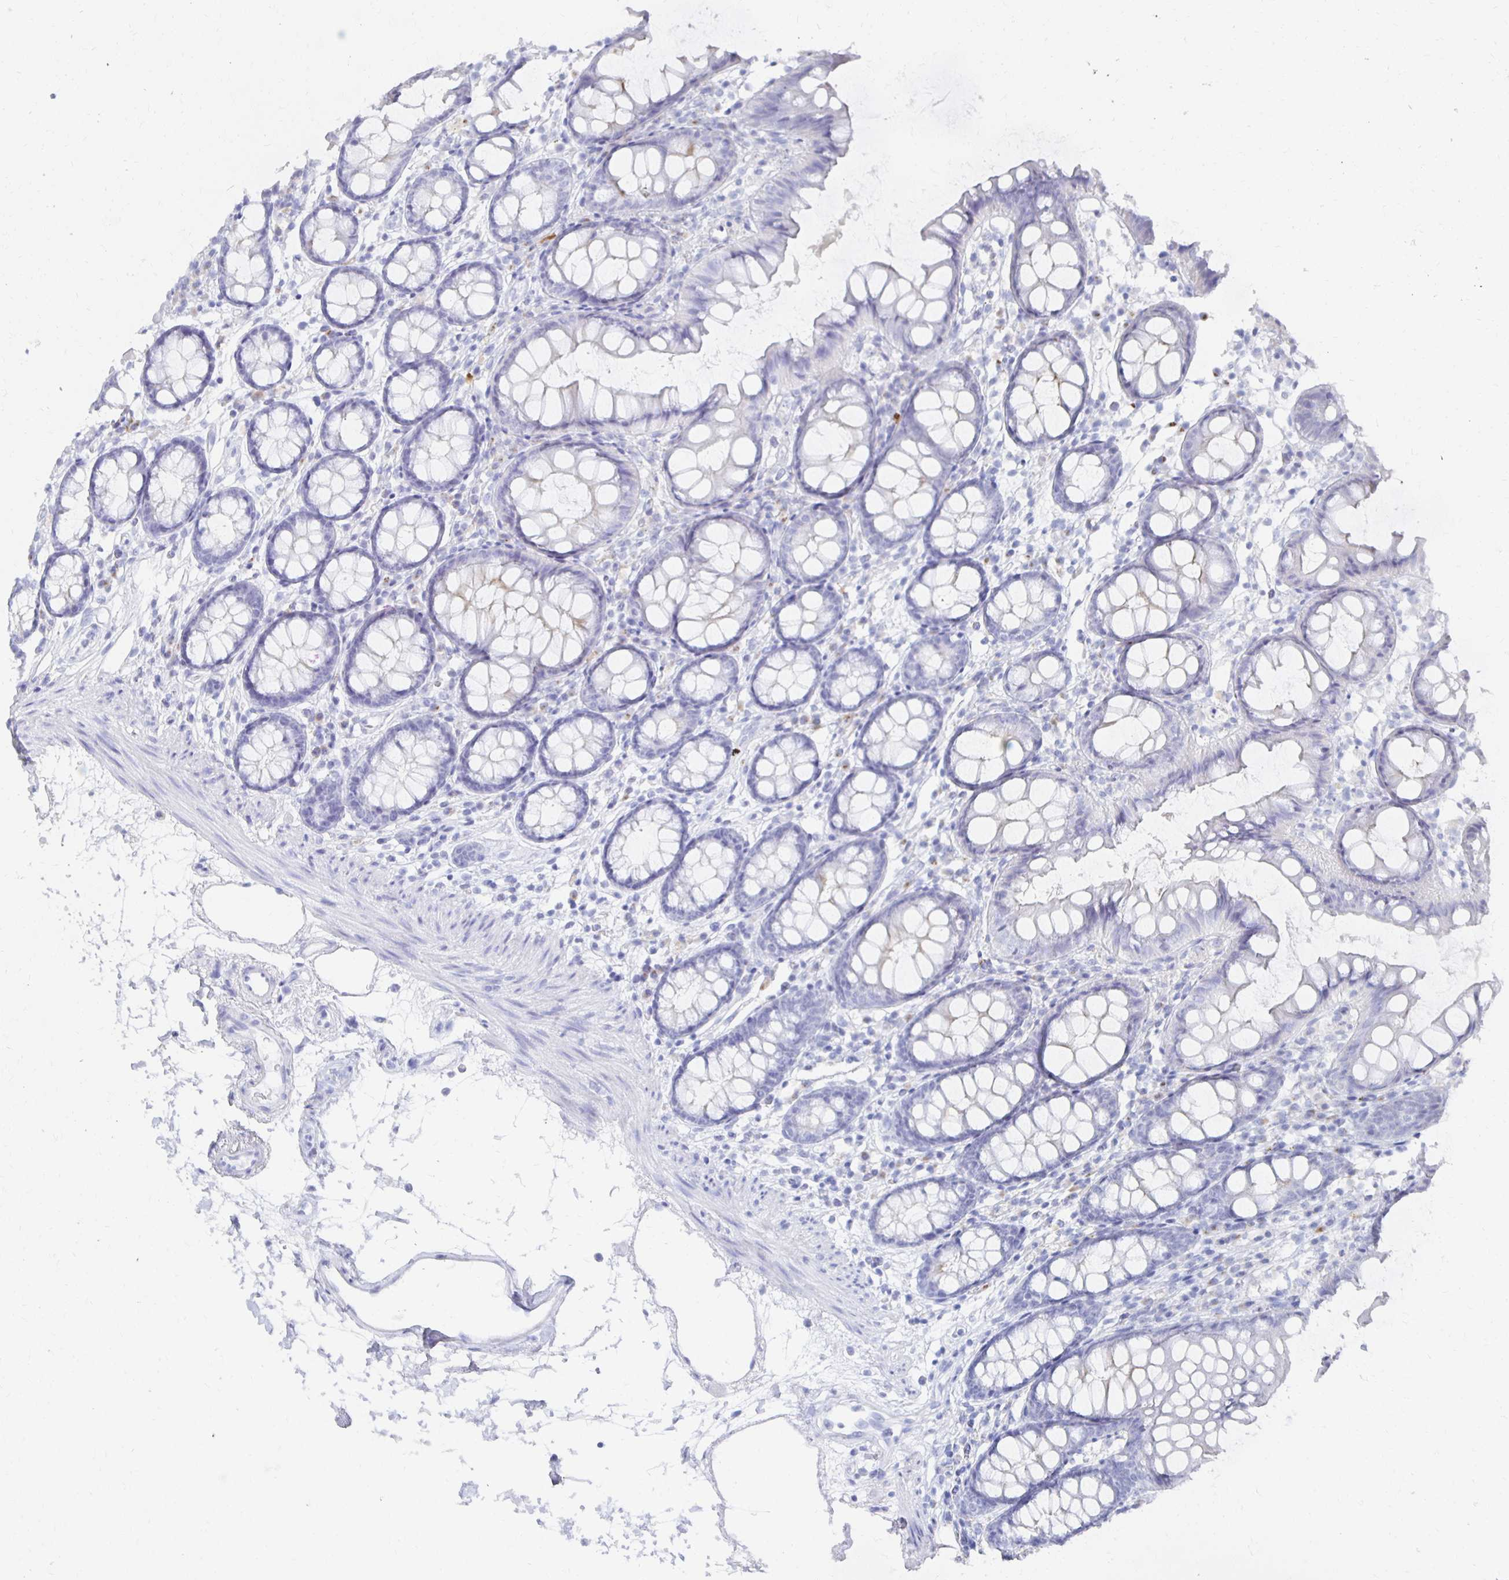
{"staining": {"intensity": "negative", "quantity": "none", "location": "none"}, "tissue": "colon", "cell_type": "Endothelial cells", "image_type": "normal", "snomed": [{"axis": "morphology", "description": "Normal tissue, NOS"}, {"axis": "topography", "description": "Colon"}], "caption": "Colon was stained to show a protein in brown. There is no significant expression in endothelial cells. (Brightfield microscopy of DAB IHC at high magnification).", "gene": "PRDM7", "patient": {"sex": "female", "age": 84}}